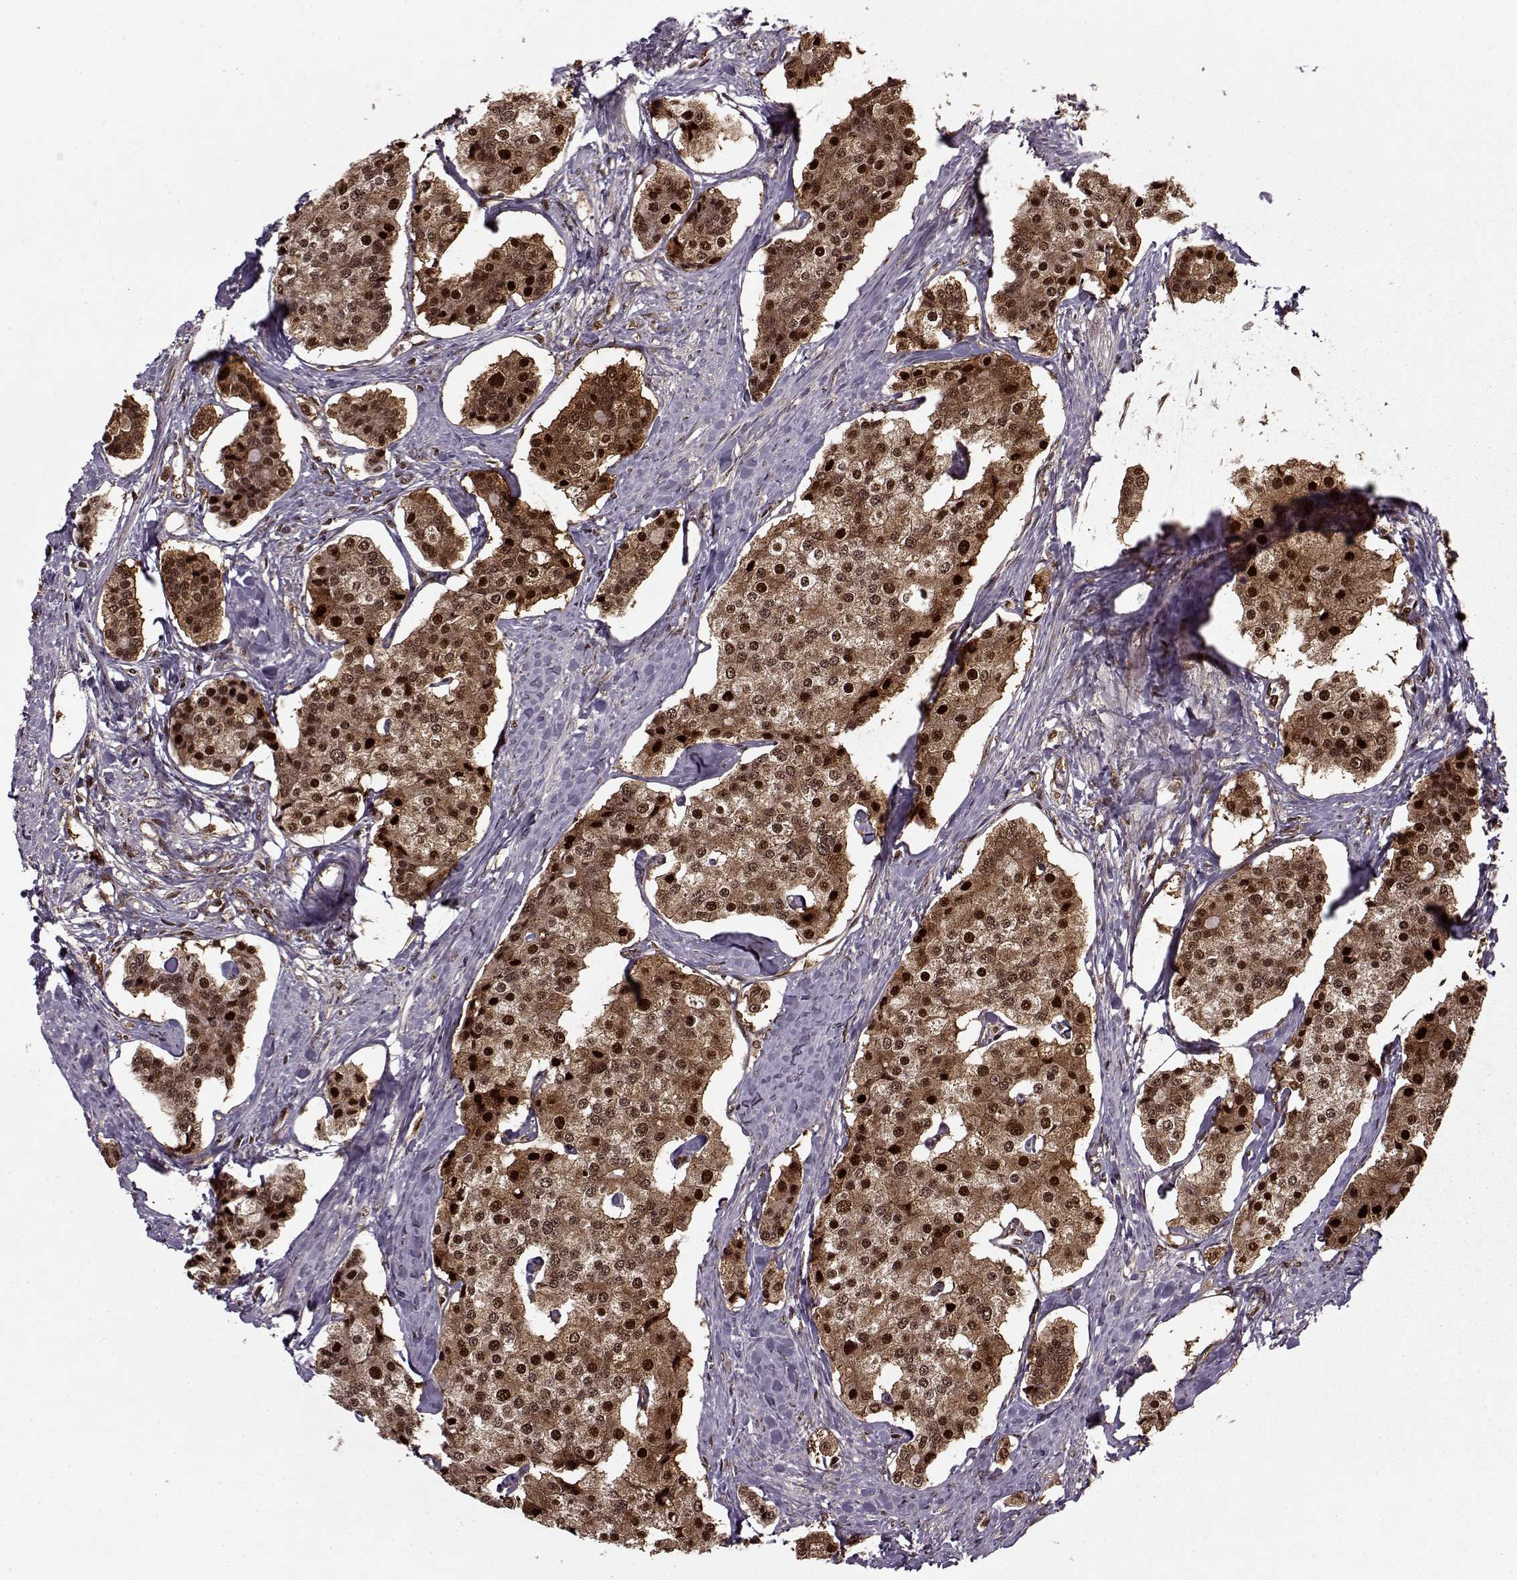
{"staining": {"intensity": "strong", "quantity": ">75%", "location": "cytoplasmic/membranous,nuclear"}, "tissue": "carcinoid", "cell_type": "Tumor cells", "image_type": "cancer", "snomed": [{"axis": "morphology", "description": "Carcinoid, malignant, NOS"}, {"axis": "topography", "description": "Small intestine"}], "caption": "Carcinoid stained with a brown dye reveals strong cytoplasmic/membranous and nuclear positive positivity in approximately >75% of tumor cells.", "gene": "PSMA7", "patient": {"sex": "female", "age": 65}}